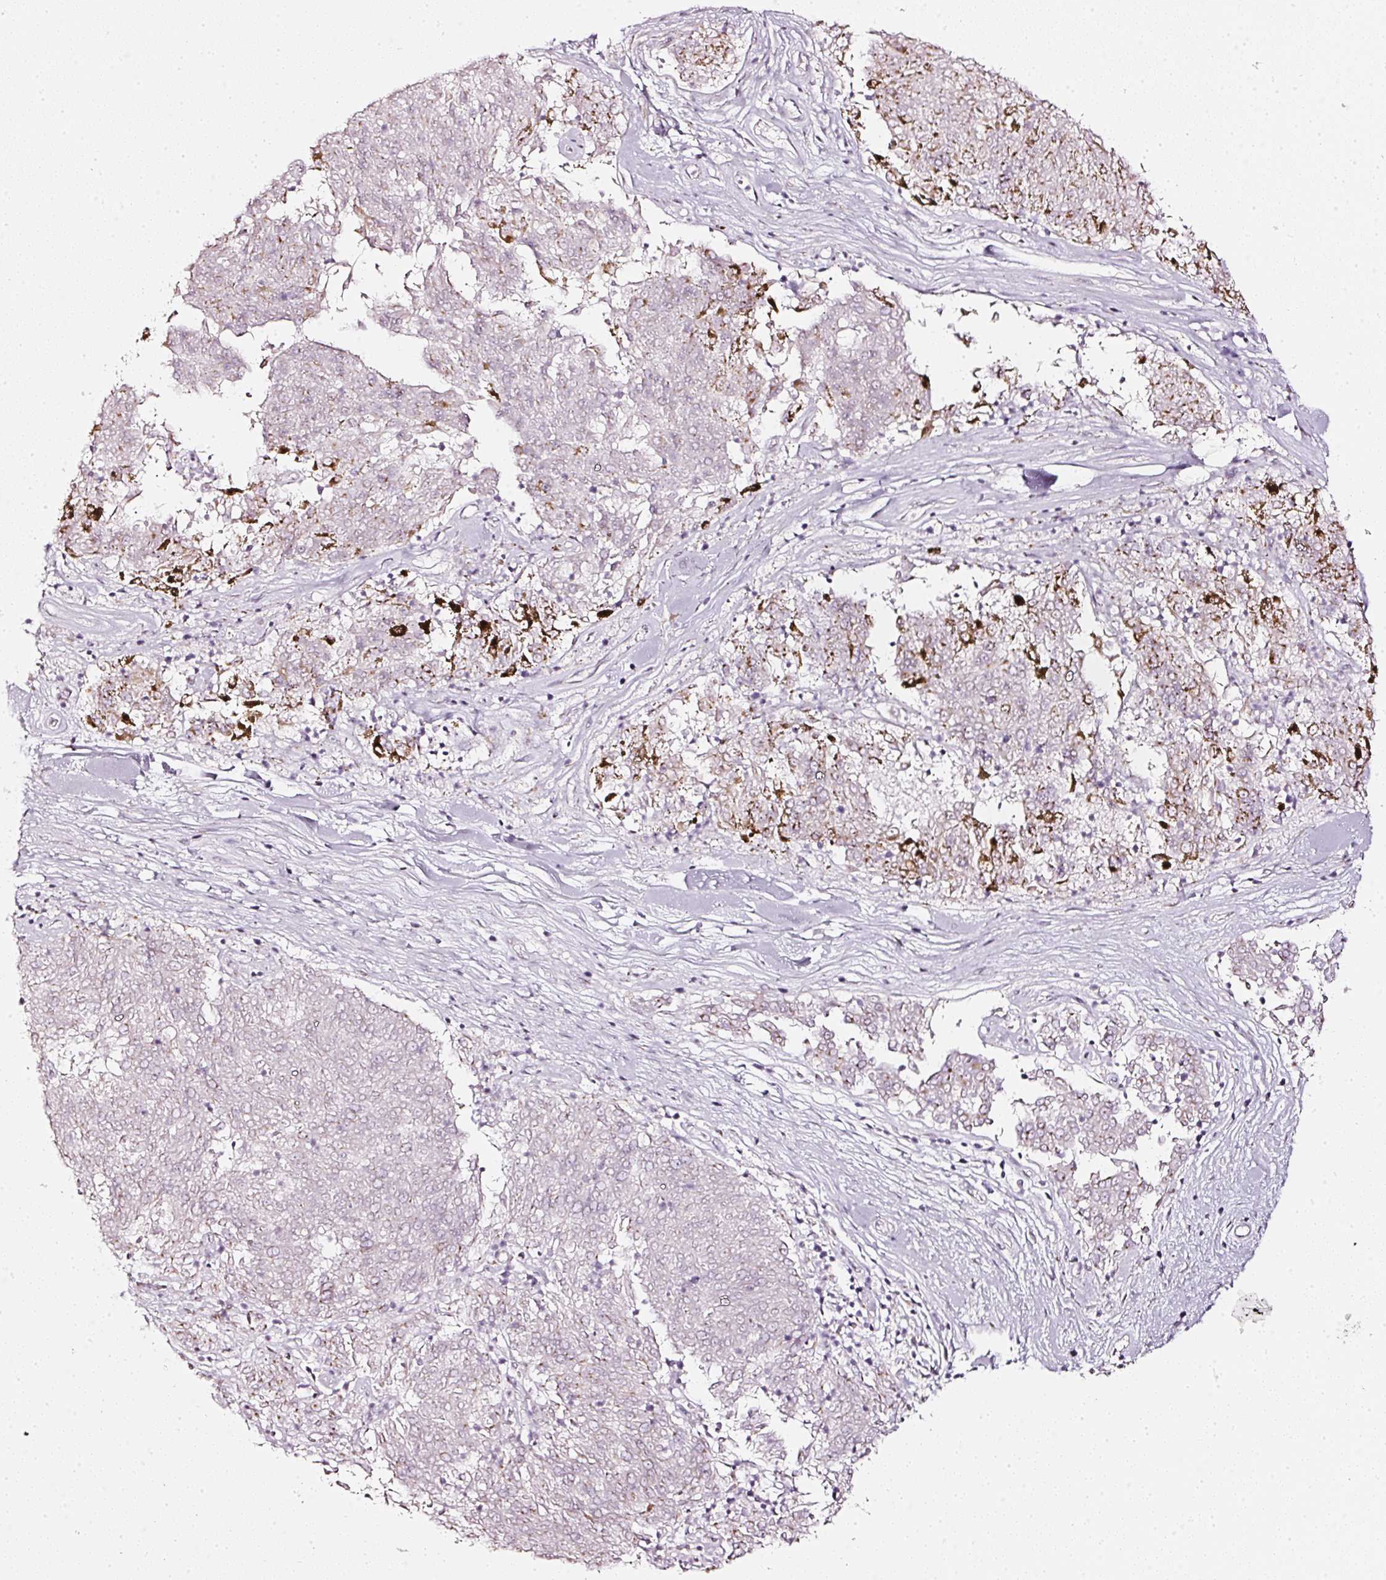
{"staining": {"intensity": "negative", "quantity": "none", "location": "none"}, "tissue": "melanoma", "cell_type": "Tumor cells", "image_type": "cancer", "snomed": [{"axis": "morphology", "description": "Malignant melanoma, NOS"}, {"axis": "topography", "description": "Skin"}], "caption": "This is an IHC micrograph of human malignant melanoma. There is no positivity in tumor cells.", "gene": "SDF4", "patient": {"sex": "female", "age": 72}}